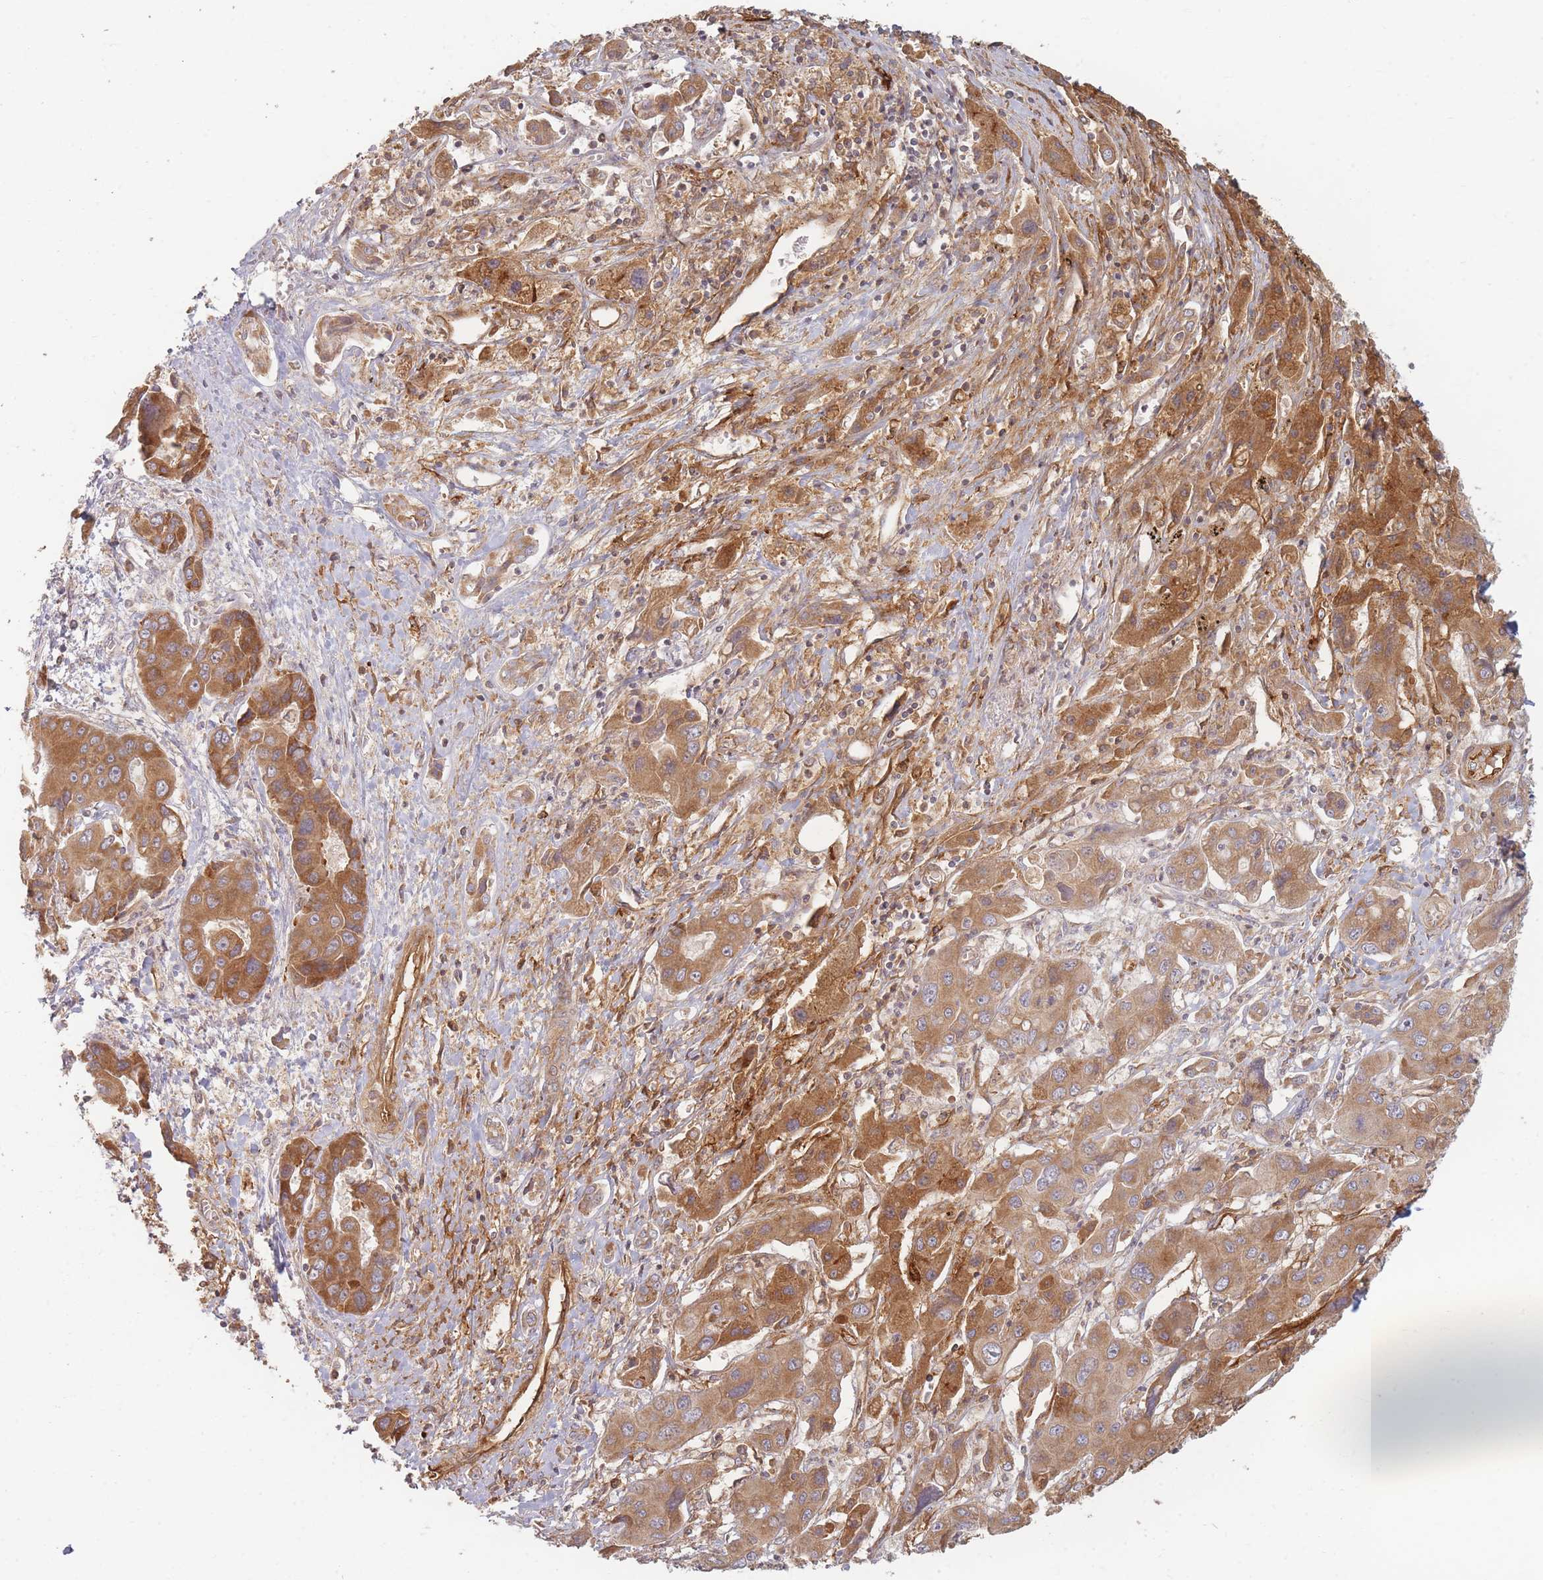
{"staining": {"intensity": "moderate", "quantity": ">75%", "location": "cytoplasmic/membranous"}, "tissue": "liver cancer", "cell_type": "Tumor cells", "image_type": "cancer", "snomed": [{"axis": "morphology", "description": "Cholangiocarcinoma"}, {"axis": "topography", "description": "Liver"}], "caption": "The micrograph shows a brown stain indicating the presence of a protein in the cytoplasmic/membranous of tumor cells in cholangiocarcinoma (liver).", "gene": "MRPS6", "patient": {"sex": "male", "age": 67}}